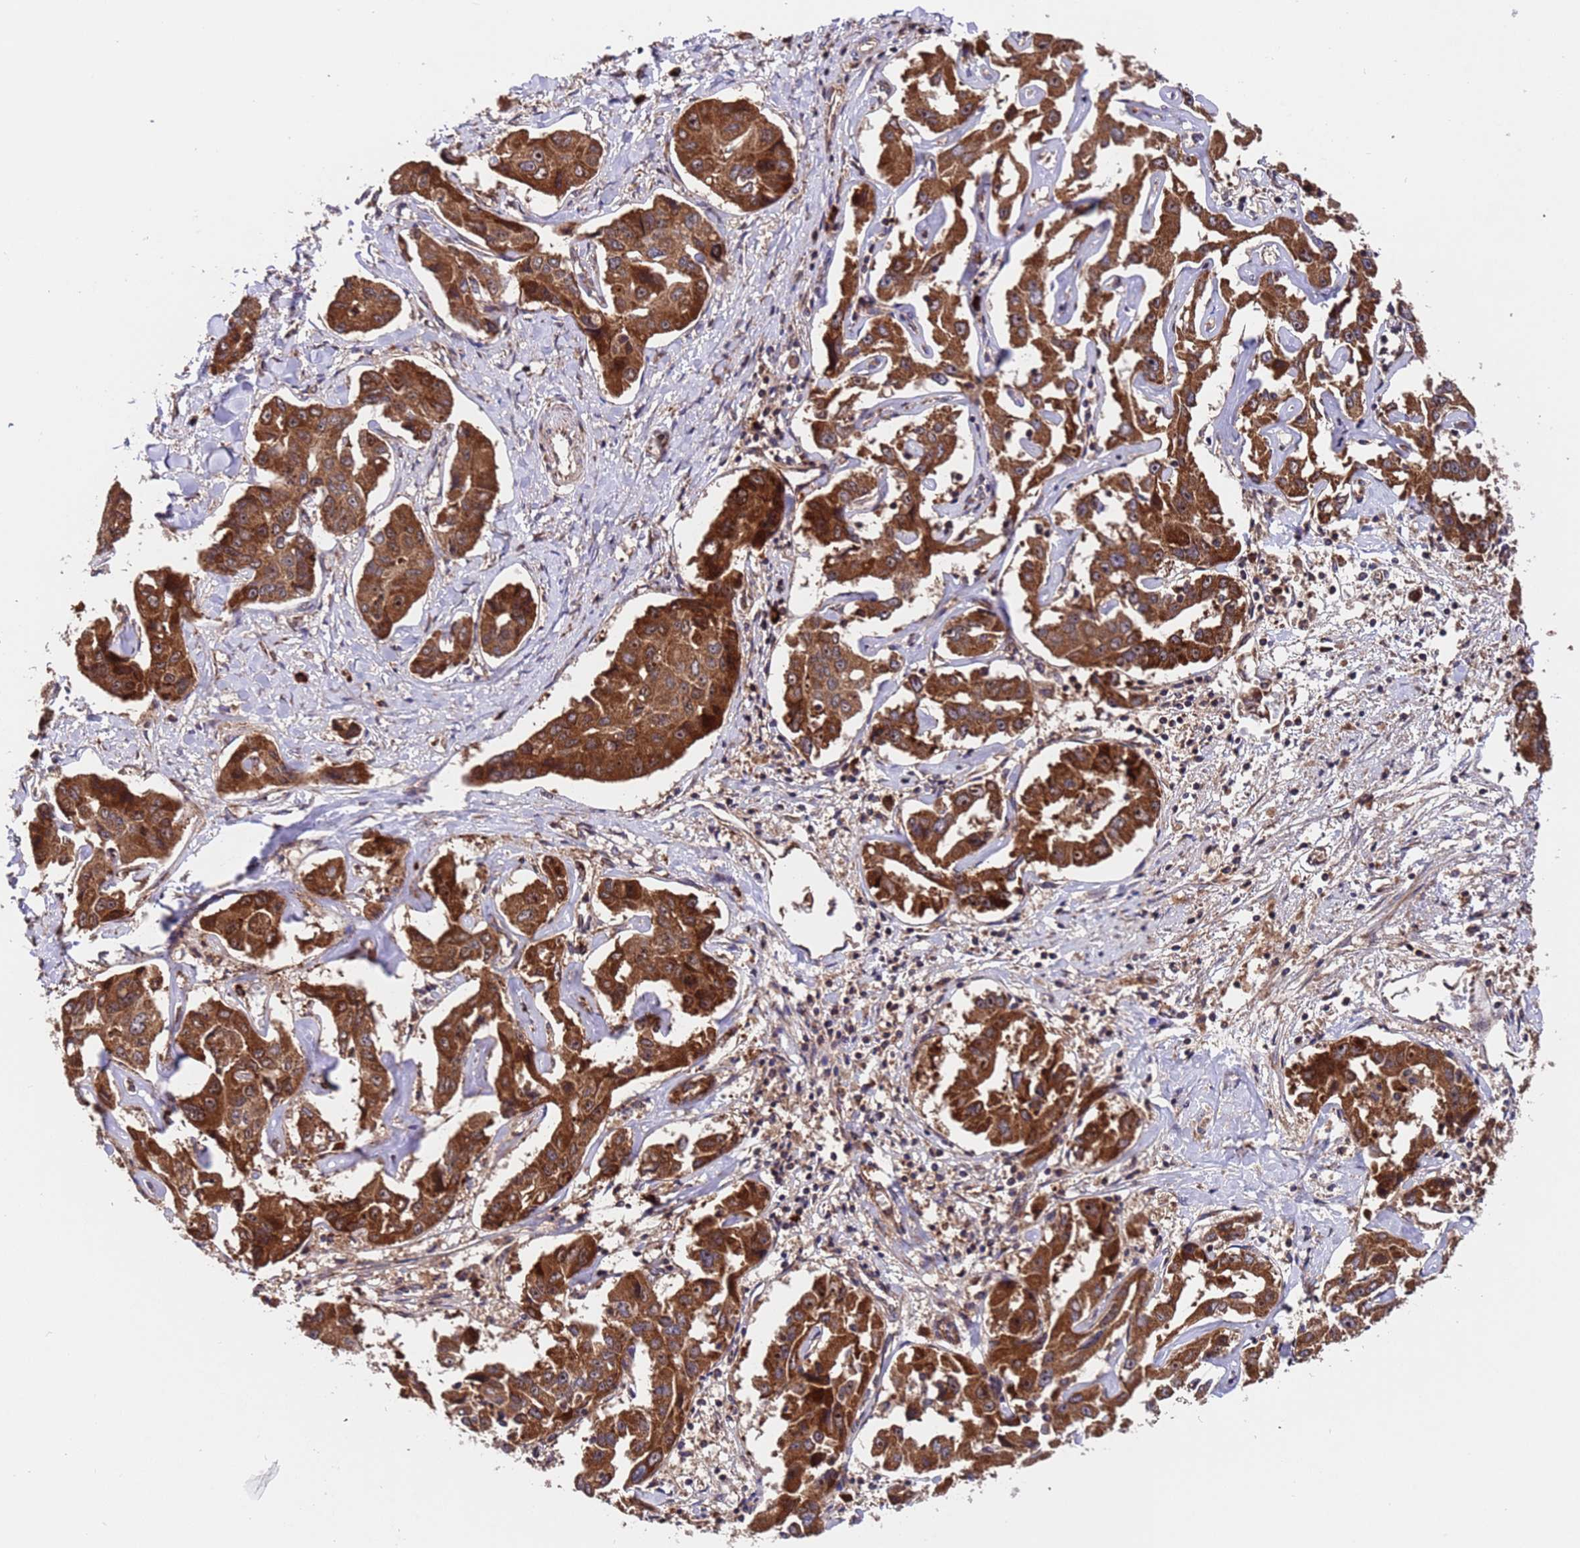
{"staining": {"intensity": "strong", "quantity": ">75%", "location": "cytoplasmic/membranous"}, "tissue": "liver cancer", "cell_type": "Tumor cells", "image_type": "cancer", "snomed": [{"axis": "morphology", "description": "Cholangiocarcinoma"}, {"axis": "topography", "description": "Liver"}], "caption": "Liver cholangiocarcinoma tissue reveals strong cytoplasmic/membranous positivity in about >75% of tumor cells (IHC, brightfield microscopy, high magnification).", "gene": "TSR3", "patient": {"sex": "male", "age": 59}}